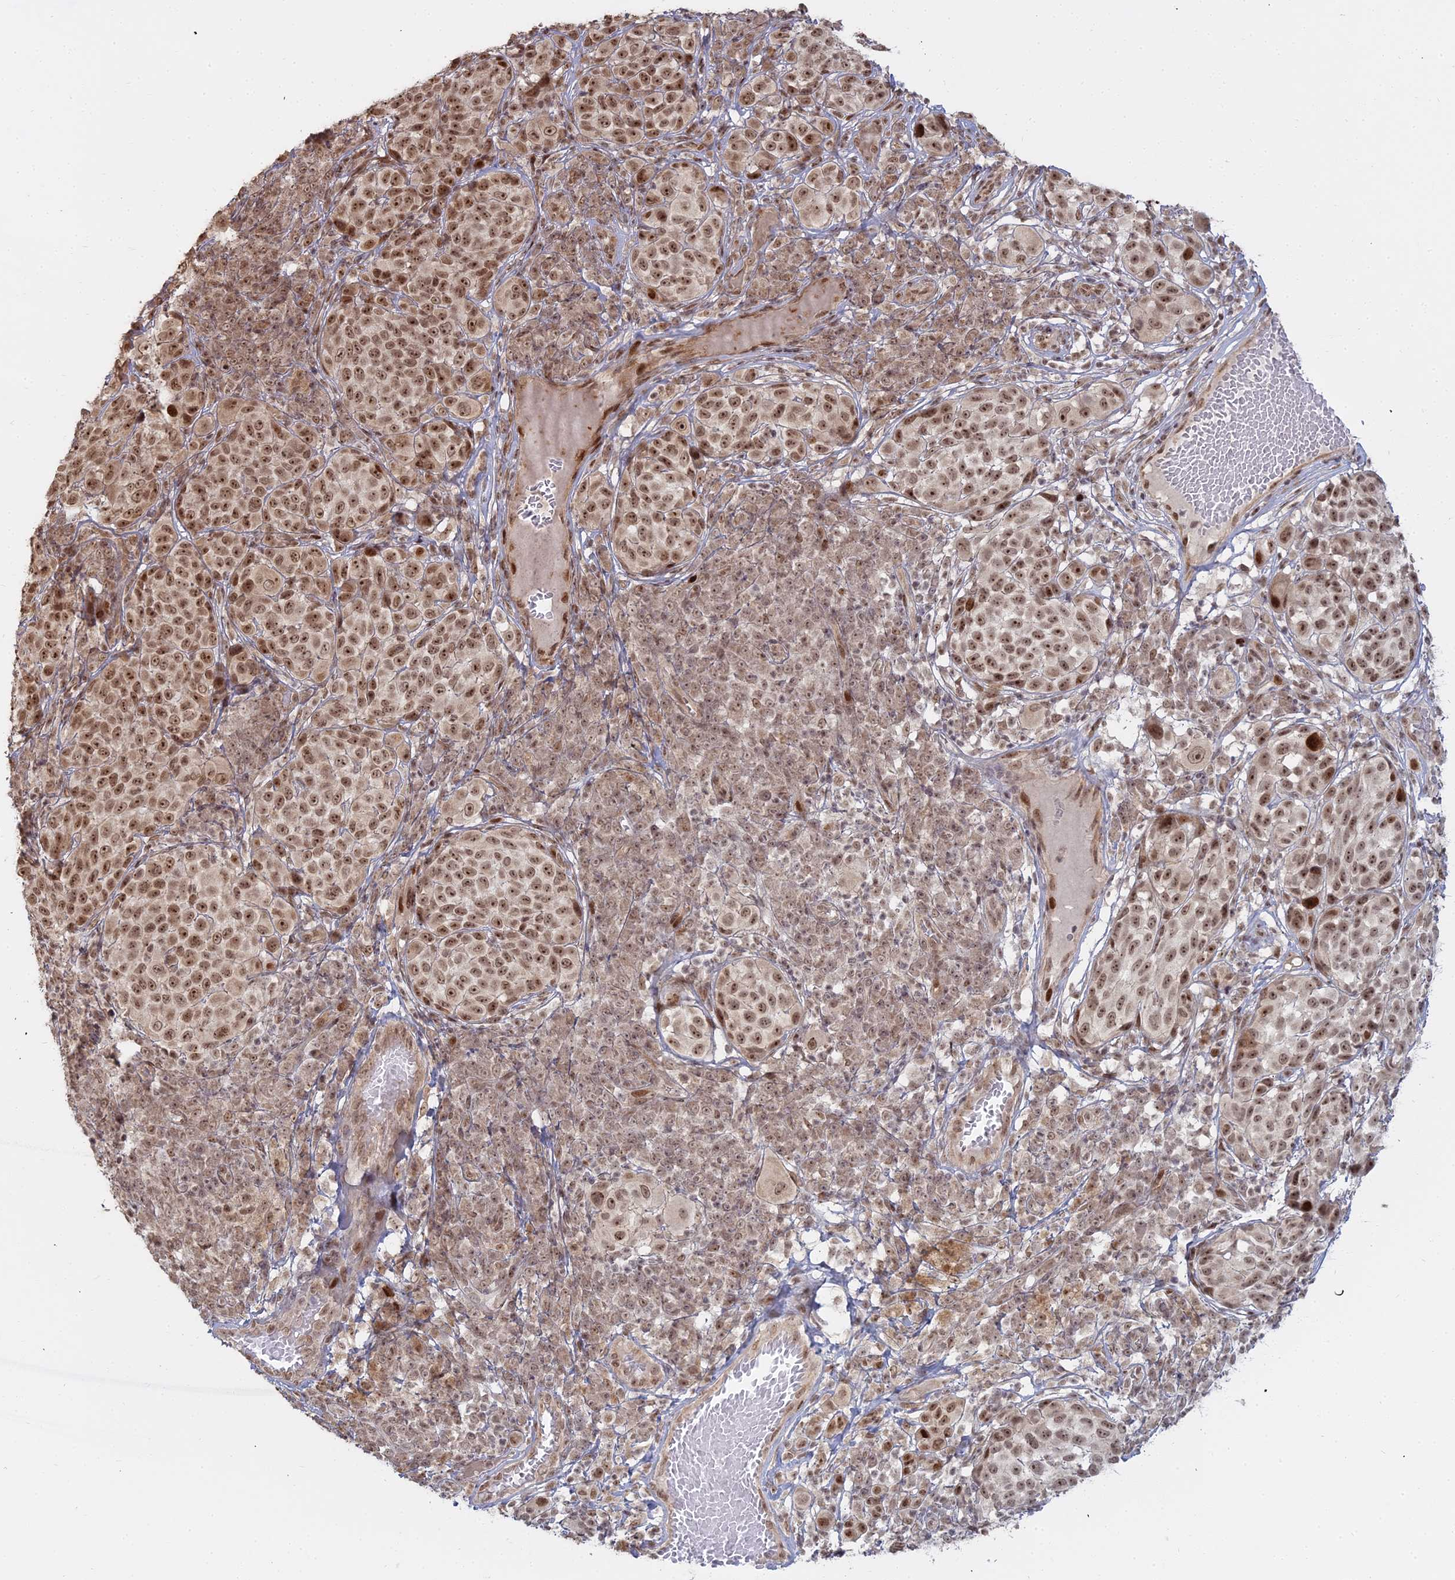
{"staining": {"intensity": "moderate", "quantity": ">75%", "location": "nuclear"}, "tissue": "melanoma", "cell_type": "Tumor cells", "image_type": "cancer", "snomed": [{"axis": "morphology", "description": "Malignant melanoma, NOS"}, {"axis": "topography", "description": "Skin"}], "caption": "Immunohistochemical staining of melanoma reveals medium levels of moderate nuclear protein expression in approximately >75% of tumor cells. The staining was performed using DAB (3,3'-diaminobenzidine) to visualize the protein expression in brown, while the nuclei were stained in blue with hematoxylin (Magnification: 20x).", "gene": "ABCA2", "patient": {"sex": "male", "age": 38}}